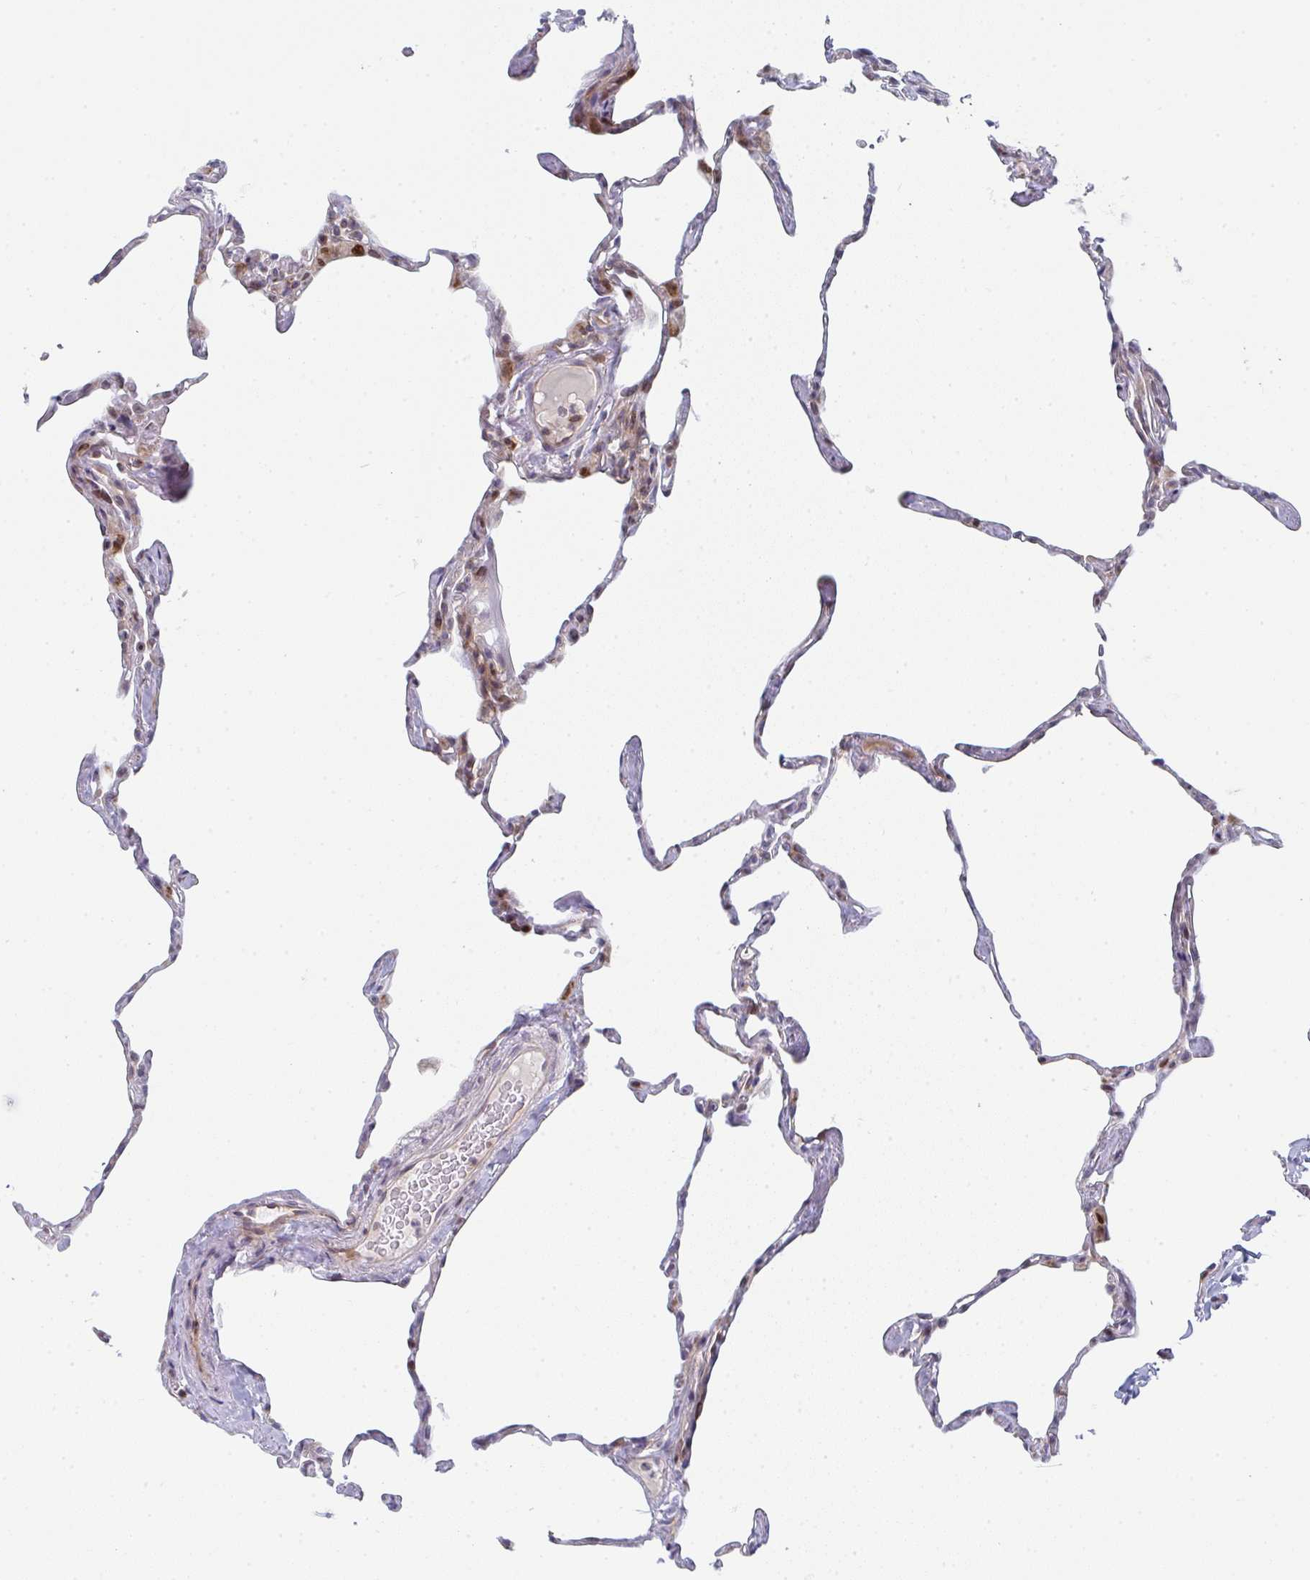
{"staining": {"intensity": "moderate", "quantity": "25%-75%", "location": "nuclear"}, "tissue": "lung", "cell_type": "Alveolar cells", "image_type": "normal", "snomed": [{"axis": "morphology", "description": "Normal tissue, NOS"}, {"axis": "topography", "description": "Lung"}], "caption": "Moderate nuclear staining is appreciated in about 25%-75% of alveolar cells in normal lung. Immunohistochemistry (ihc) stains the protein of interest in brown and the nuclei are stained blue.", "gene": "PRKCH", "patient": {"sex": "male", "age": 65}}